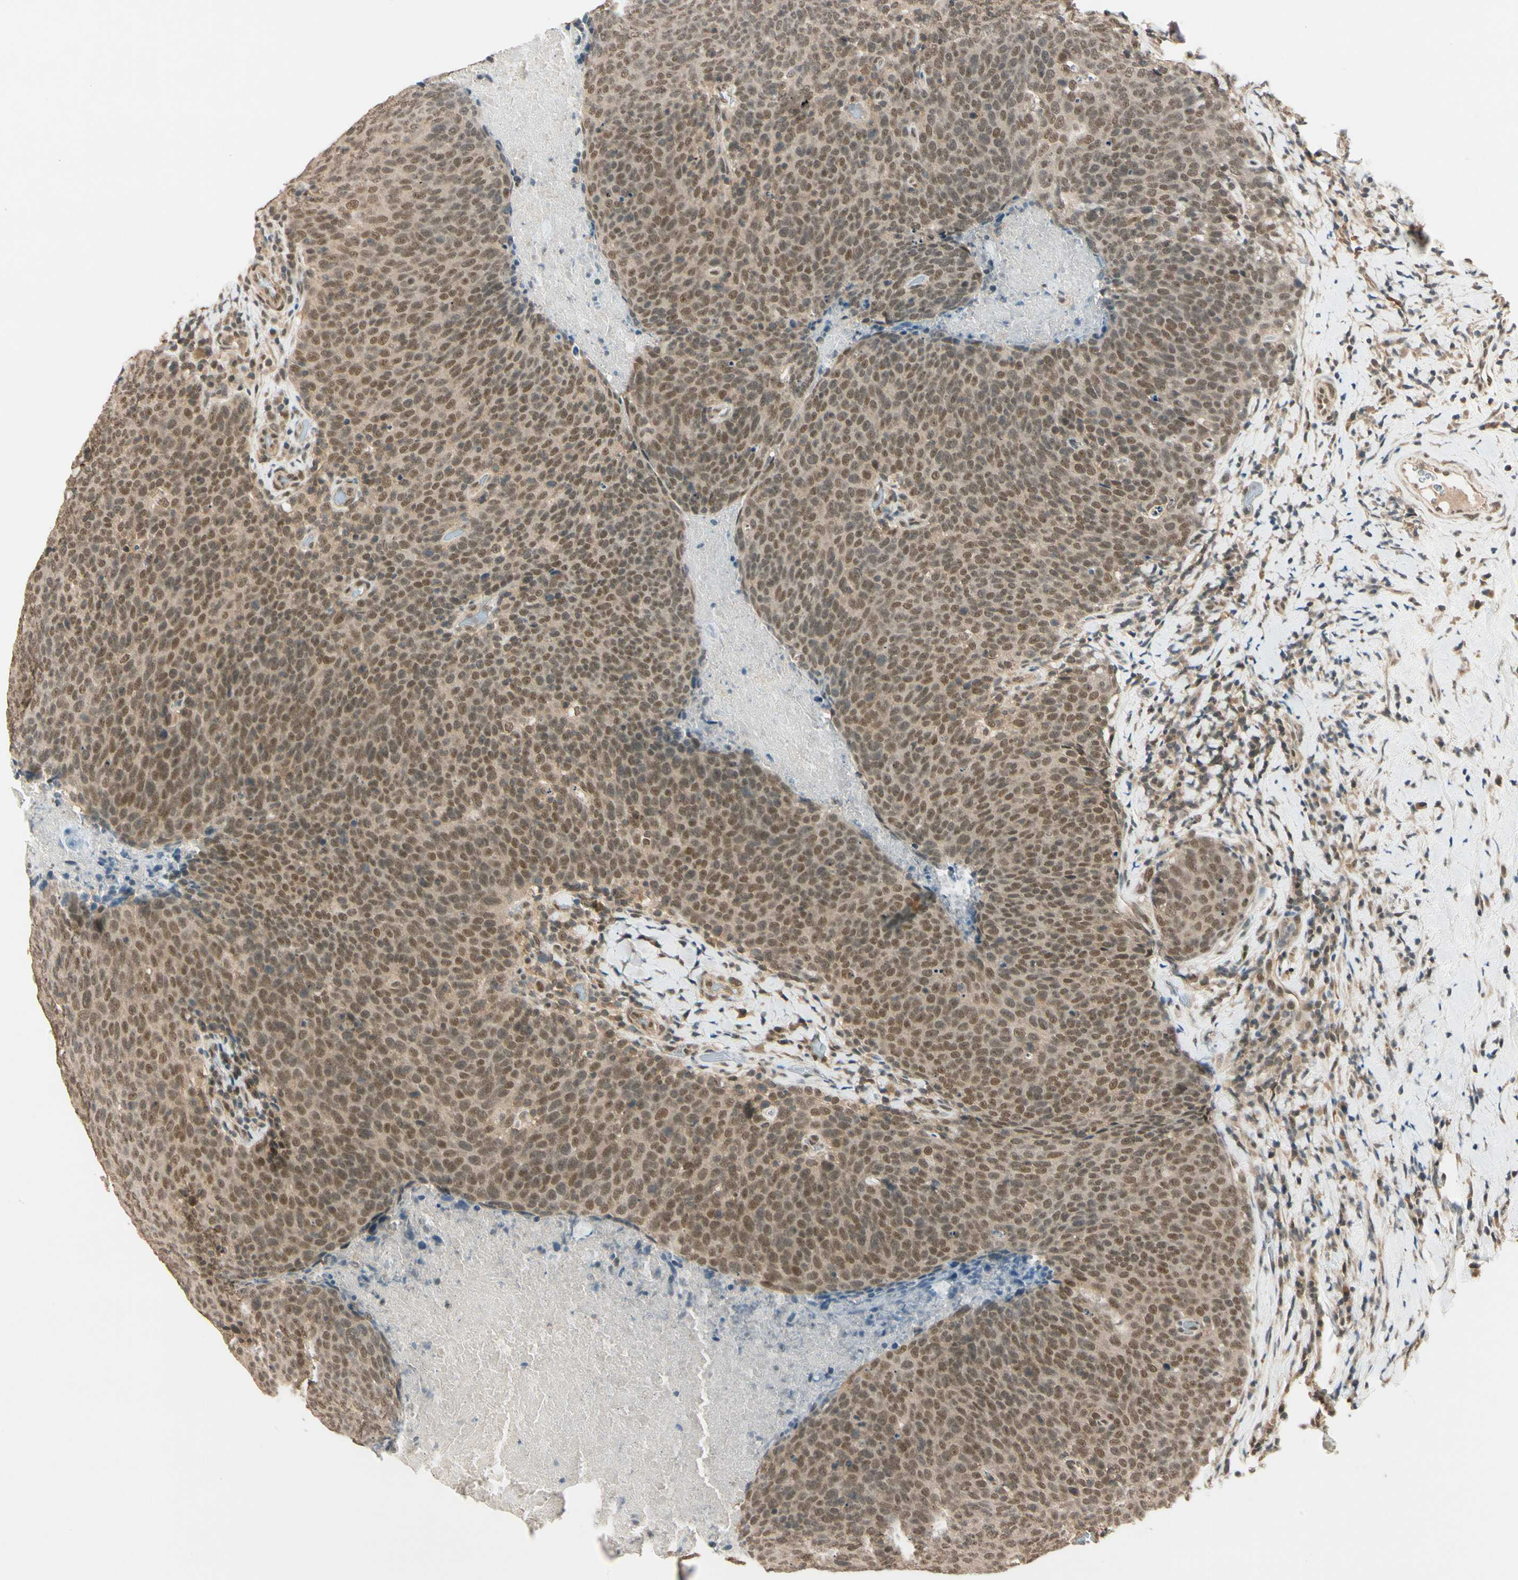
{"staining": {"intensity": "moderate", "quantity": ">75%", "location": "cytoplasmic/membranous,nuclear"}, "tissue": "head and neck cancer", "cell_type": "Tumor cells", "image_type": "cancer", "snomed": [{"axis": "morphology", "description": "Squamous cell carcinoma, NOS"}, {"axis": "morphology", "description": "Squamous cell carcinoma, metastatic, NOS"}, {"axis": "topography", "description": "Lymph node"}, {"axis": "topography", "description": "Head-Neck"}], "caption": "Immunohistochemistry (IHC) image of human head and neck squamous cell carcinoma stained for a protein (brown), which displays medium levels of moderate cytoplasmic/membranous and nuclear staining in about >75% of tumor cells.", "gene": "ZSCAN12", "patient": {"sex": "male", "age": 62}}